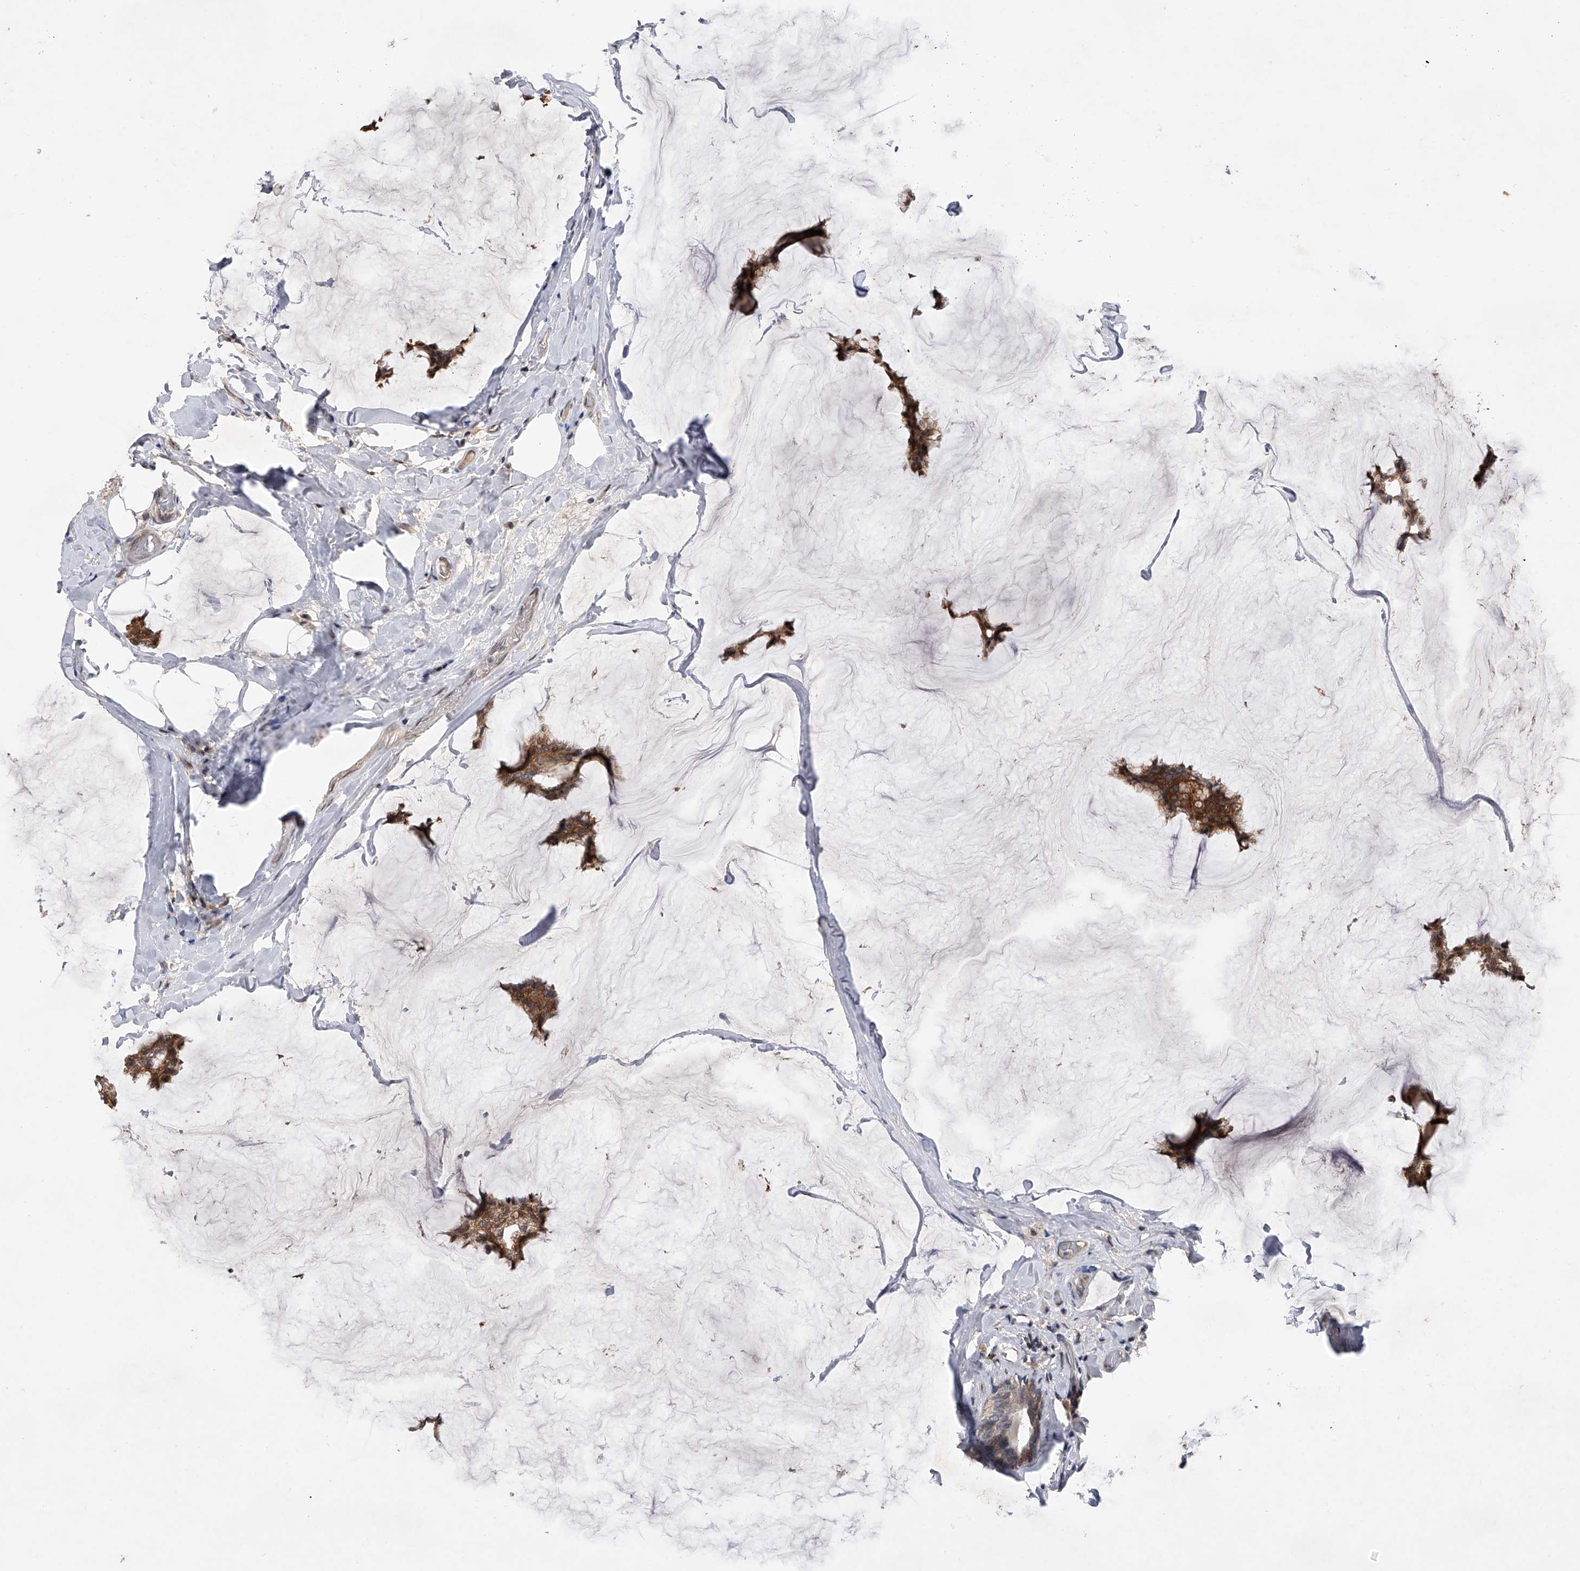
{"staining": {"intensity": "moderate", "quantity": ">75%", "location": "cytoplasmic/membranous"}, "tissue": "breast cancer", "cell_type": "Tumor cells", "image_type": "cancer", "snomed": [{"axis": "morphology", "description": "Duct carcinoma"}, {"axis": "topography", "description": "Breast"}], "caption": "Intraductal carcinoma (breast) stained with a protein marker demonstrates moderate staining in tumor cells.", "gene": "RWDD2A", "patient": {"sex": "female", "age": 93}}